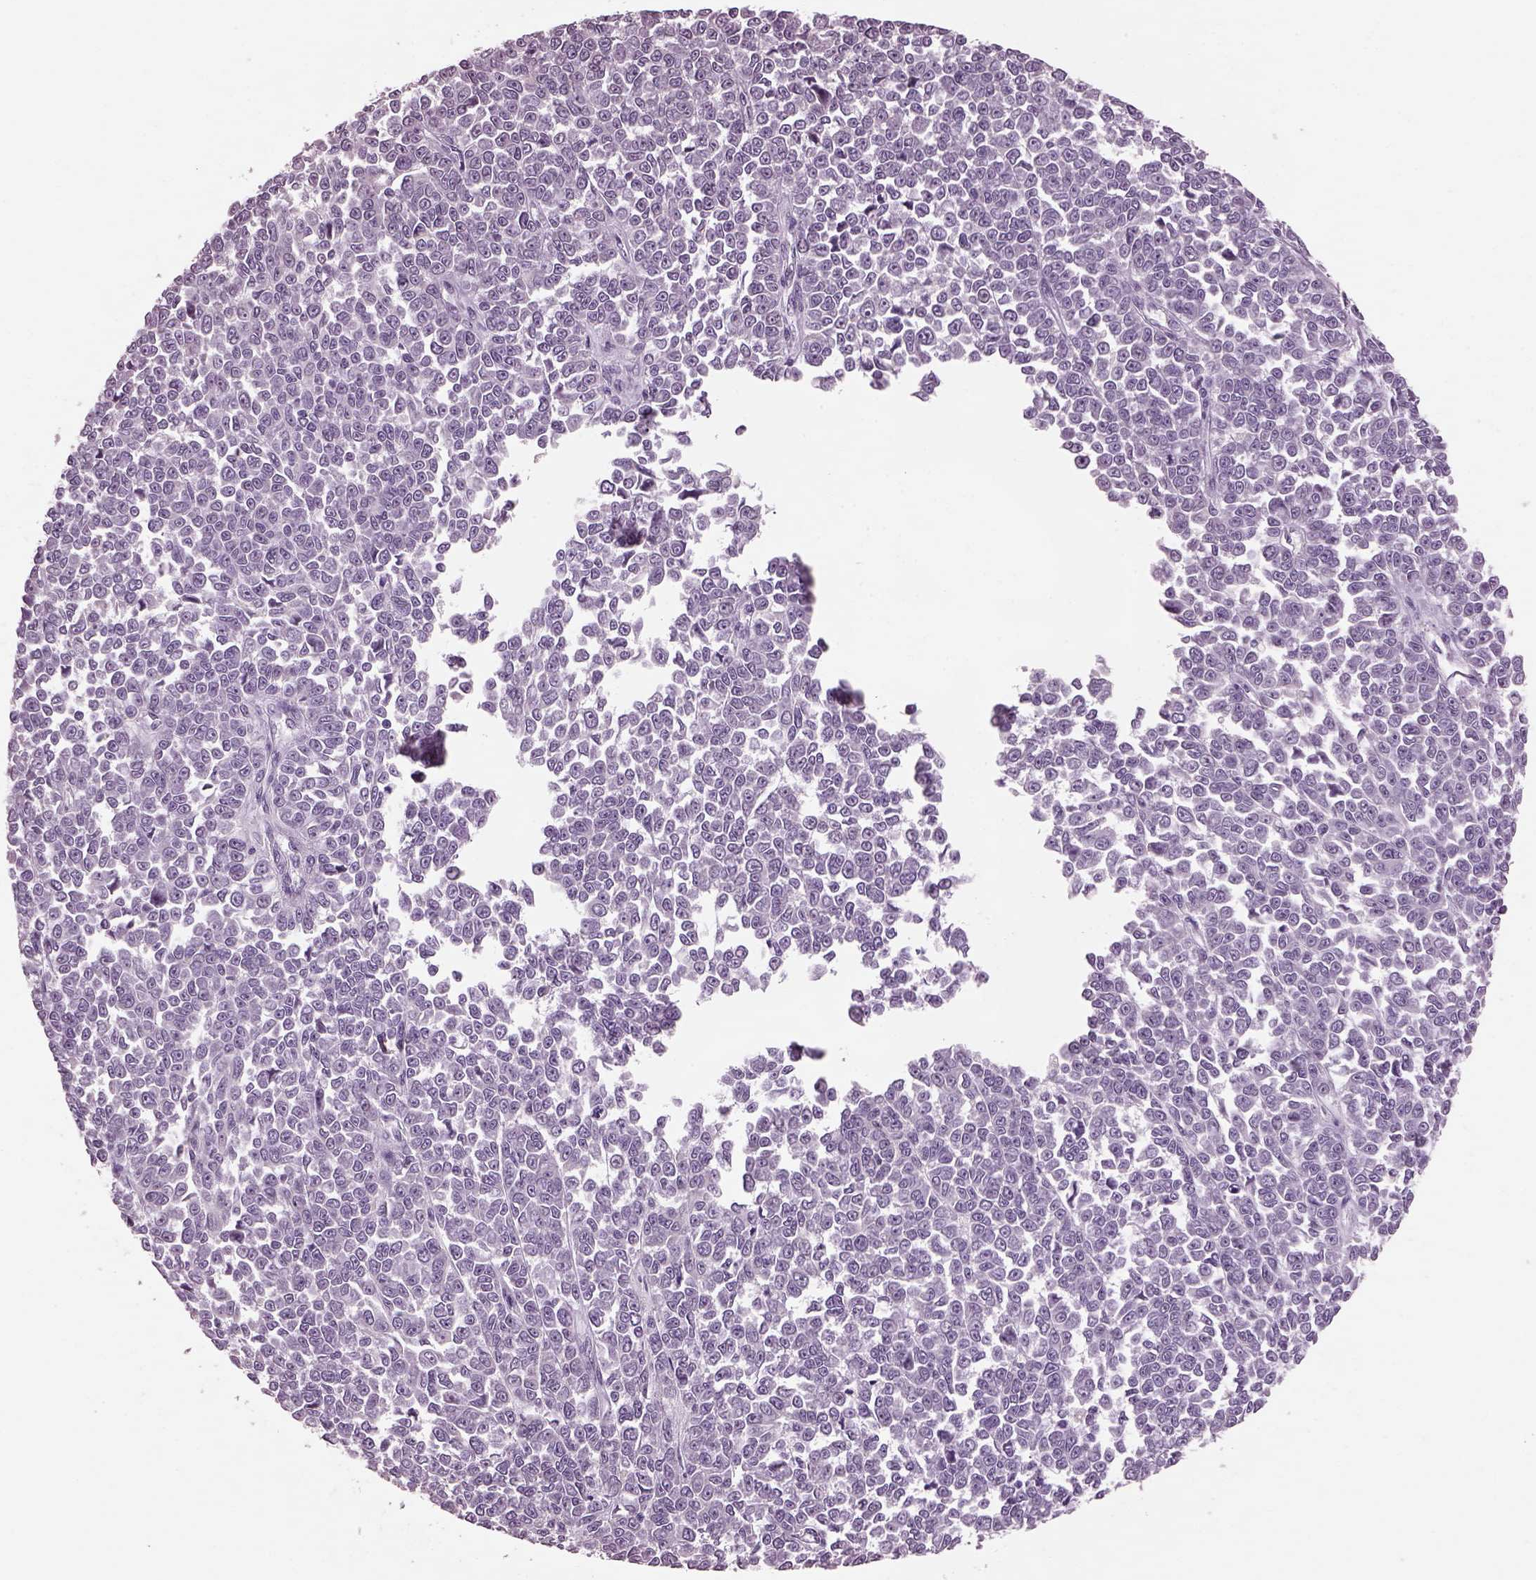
{"staining": {"intensity": "negative", "quantity": "none", "location": "none"}, "tissue": "melanoma", "cell_type": "Tumor cells", "image_type": "cancer", "snomed": [{"axis": "morphology", "description": "Malignant melanoma, NOS"}, {"axis": "topography", "description": "Skin"}], "caption": "Immunohistochemistry (IHC) of melanoma displays no positivity in tumor cells.", "gene": "PRR9", "patient": {"sex": "female", "age": 95}}